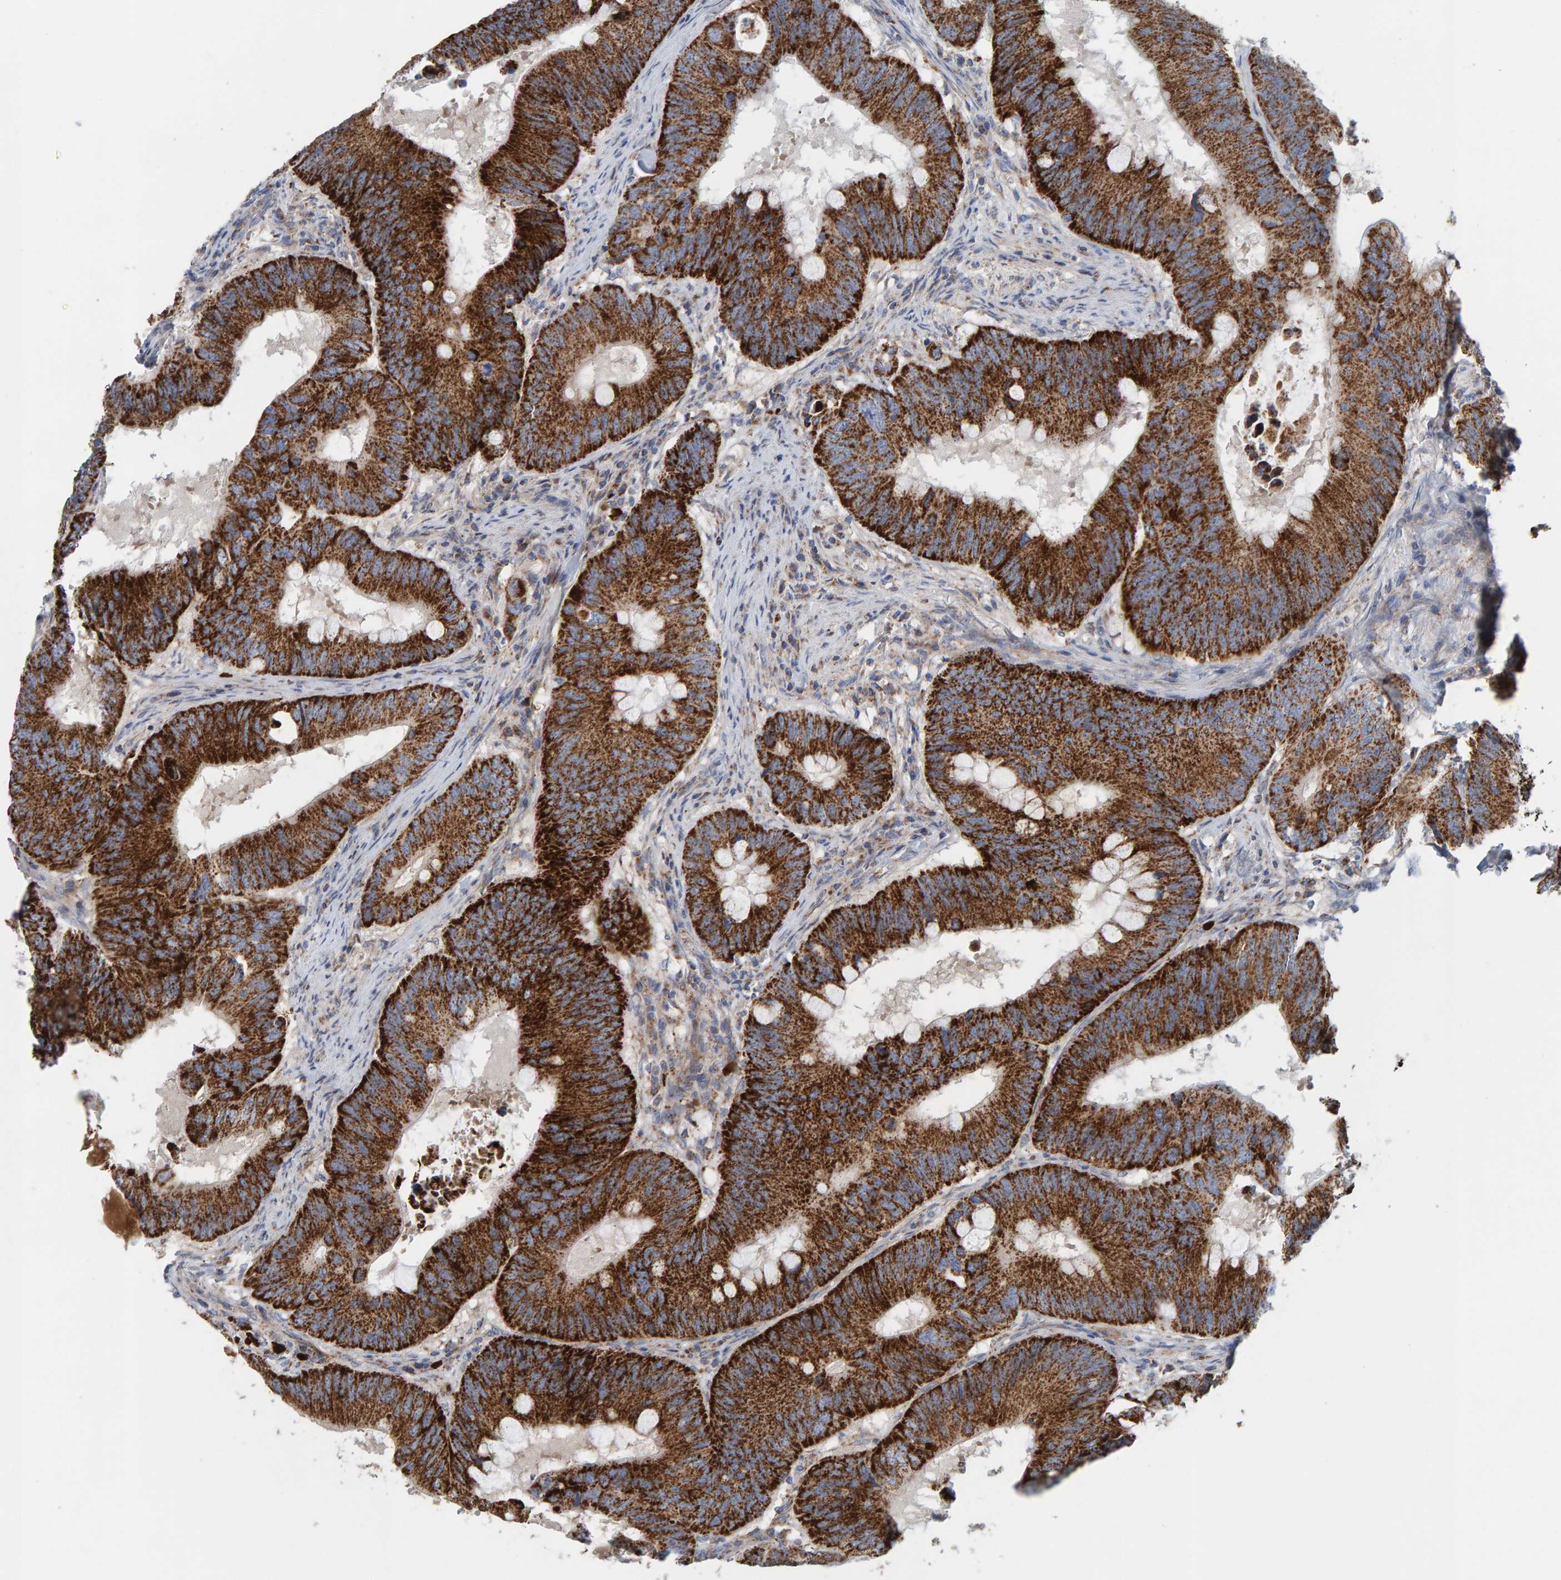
{"staining": {"intensity": "strong", "quantity": ">75%", "location": "cytoplasmic/membranous"}, "tissue": "colorectal cancer", "cell_type": "Tumor cells", "image_type": "cancer", "snomed": [{"axis": "morphology", "description": "Adenocarcinoma, NOS"}, {"axis": "topography", "description": "Colon"}], "caption": "About >75% of tumor cells in colorectal adenocarcinoma show strong cytoplasmic/membranous protein expression as visualized by brown immunohistochemical staining.", "gene": "B9D1", "patient": {"sex": "male", "age": 71}}